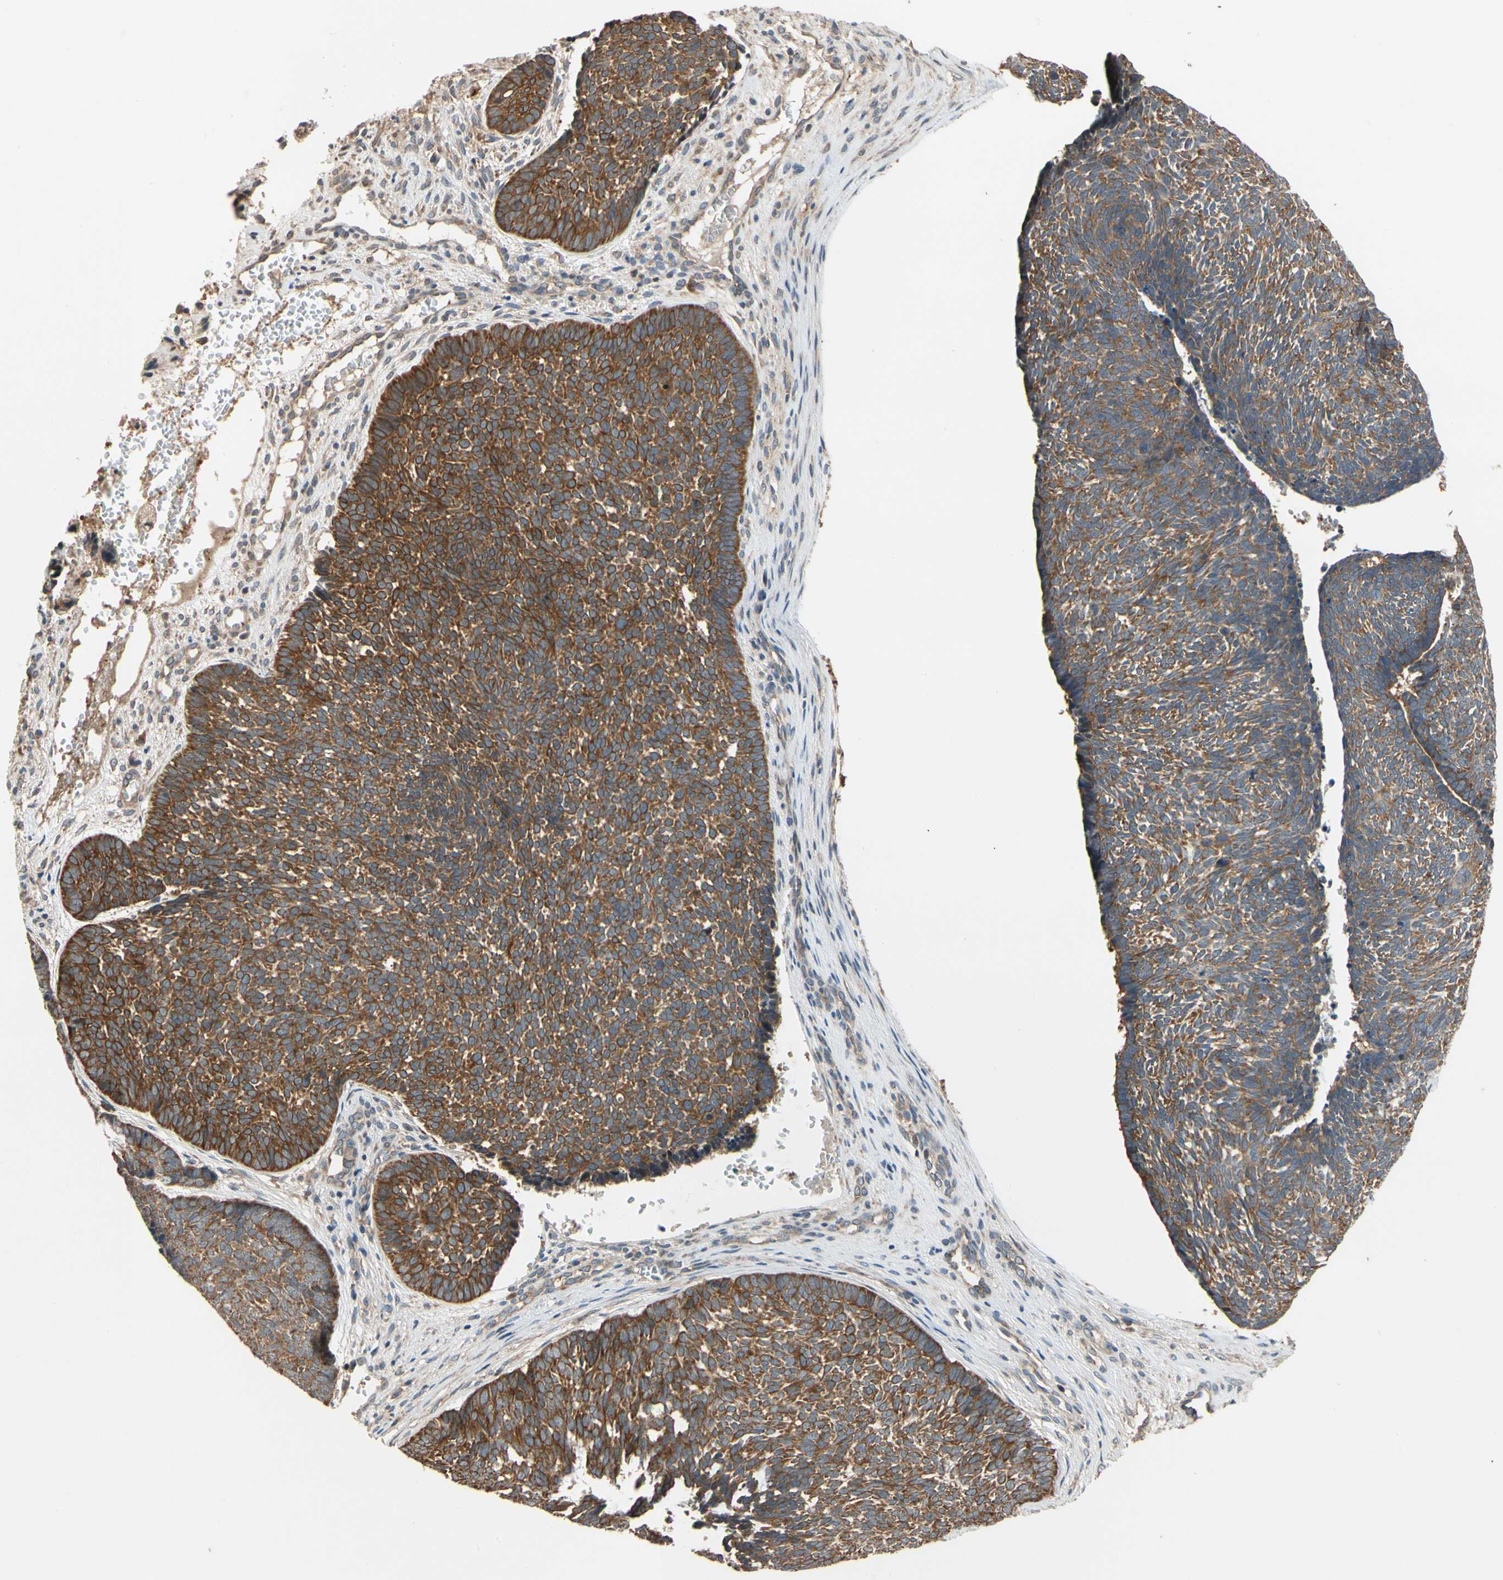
{"staining": {"intensity": "strong", "quantity": ">75%", "location": "cytoplasmic/membranous"}, "tissue": "skin cancer", "cell_type": "Tumor cells", "image_type": "cancer", "snomed": [{"axis": "morphology", "description": "Basal cell carcinoma"}, {"axis": "topography", "description": "Skin"}], "caption": "Strong cytoplasmic/membranous positivity for a protein is identified in approximately >75% of tumor cells of skin basal cell carcinoma using immunohistochemistry.", "gene": "ANKHD1", "patient": {"sex": "male", "age": 84}}